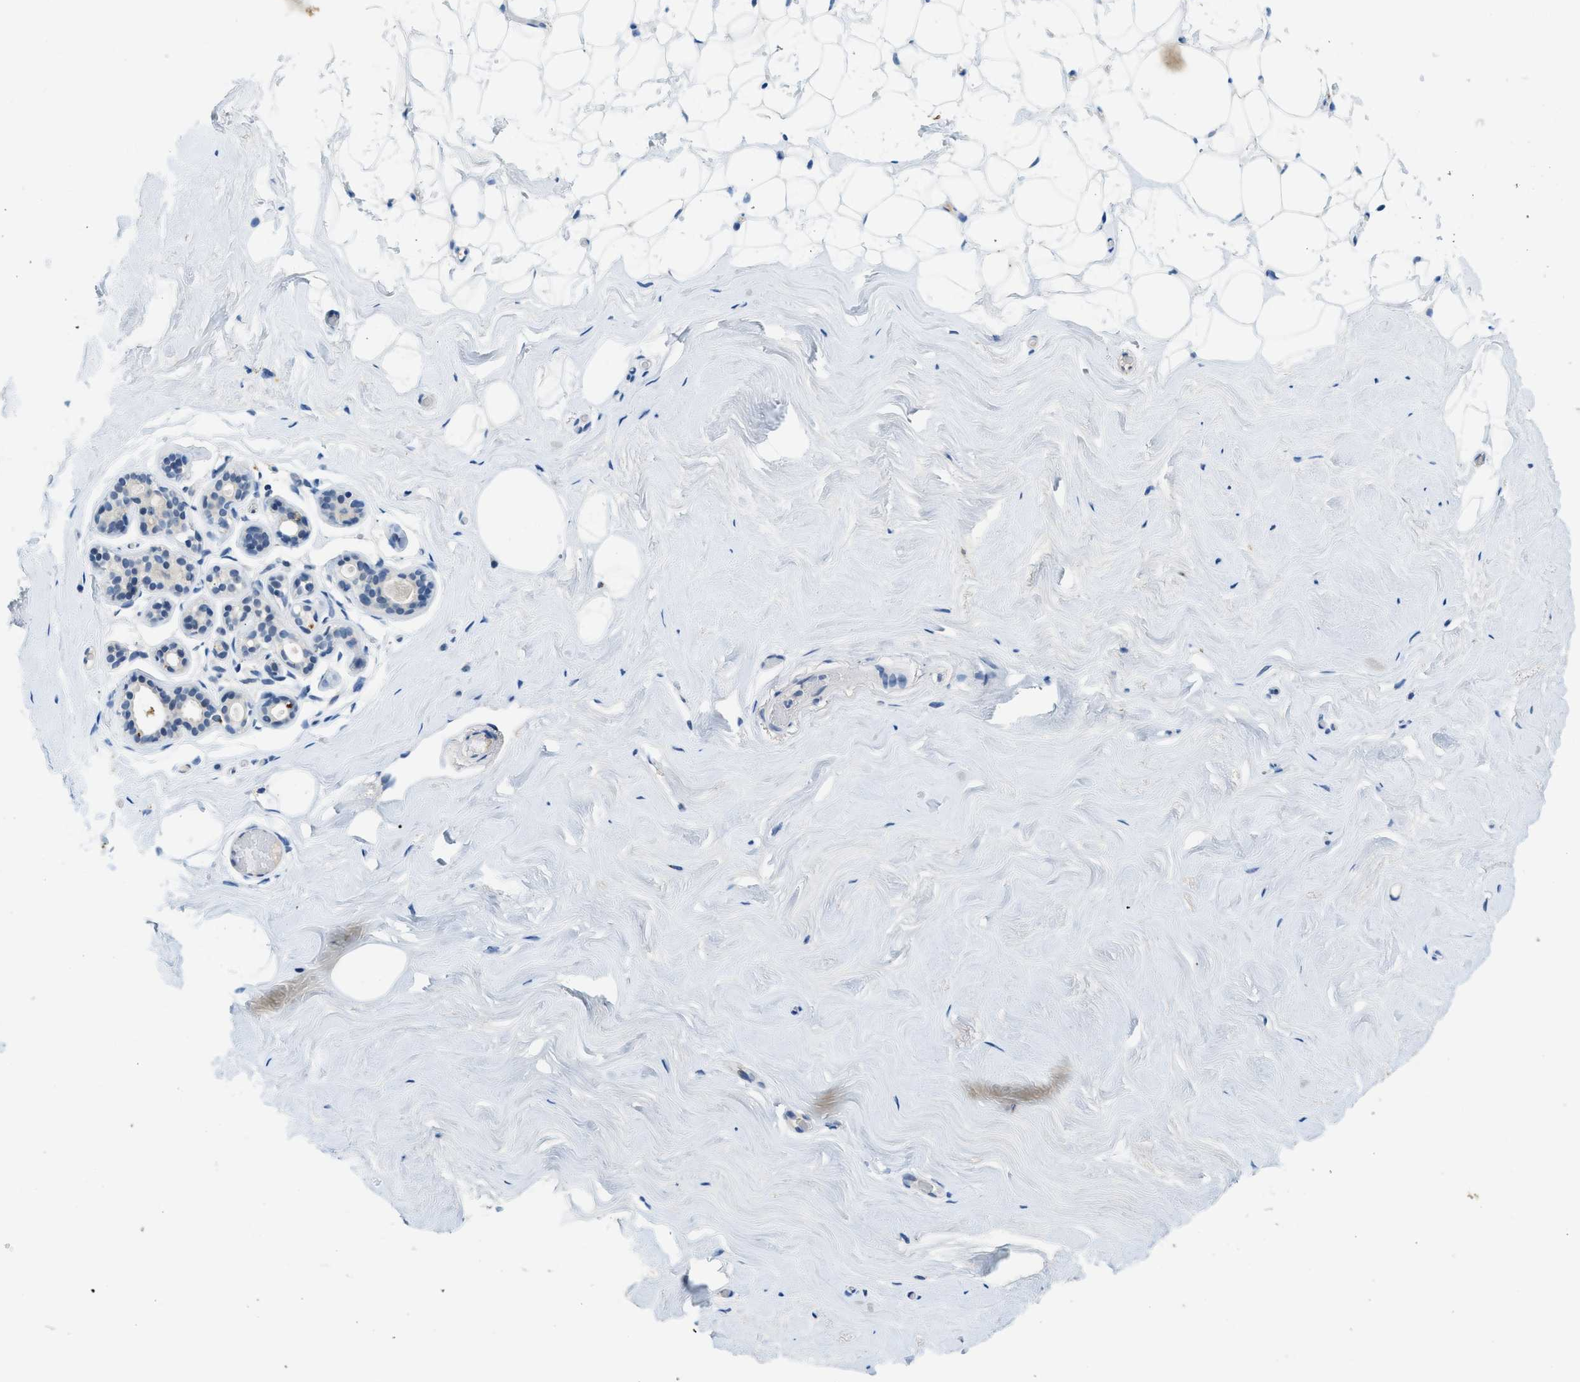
{"staining": {"intensity": "negative", "quantity": "none", "location": "none"}, "tissue": "breast", "cell_type": "Adipocytes", "image_type": "normal", "snomed": [{"axis": "morphology", "description": "Normal tissue, NOS"}, {"axis": "topography", "description": "Breast"}], "caption": "Immunohistochemistry photomicrograph of unremarkable human breast stained for a protein (brown), which displays no staining in adipocytes.", "gene": "SLCO2A1", "patient": {"sex": "female", "age": 75}}